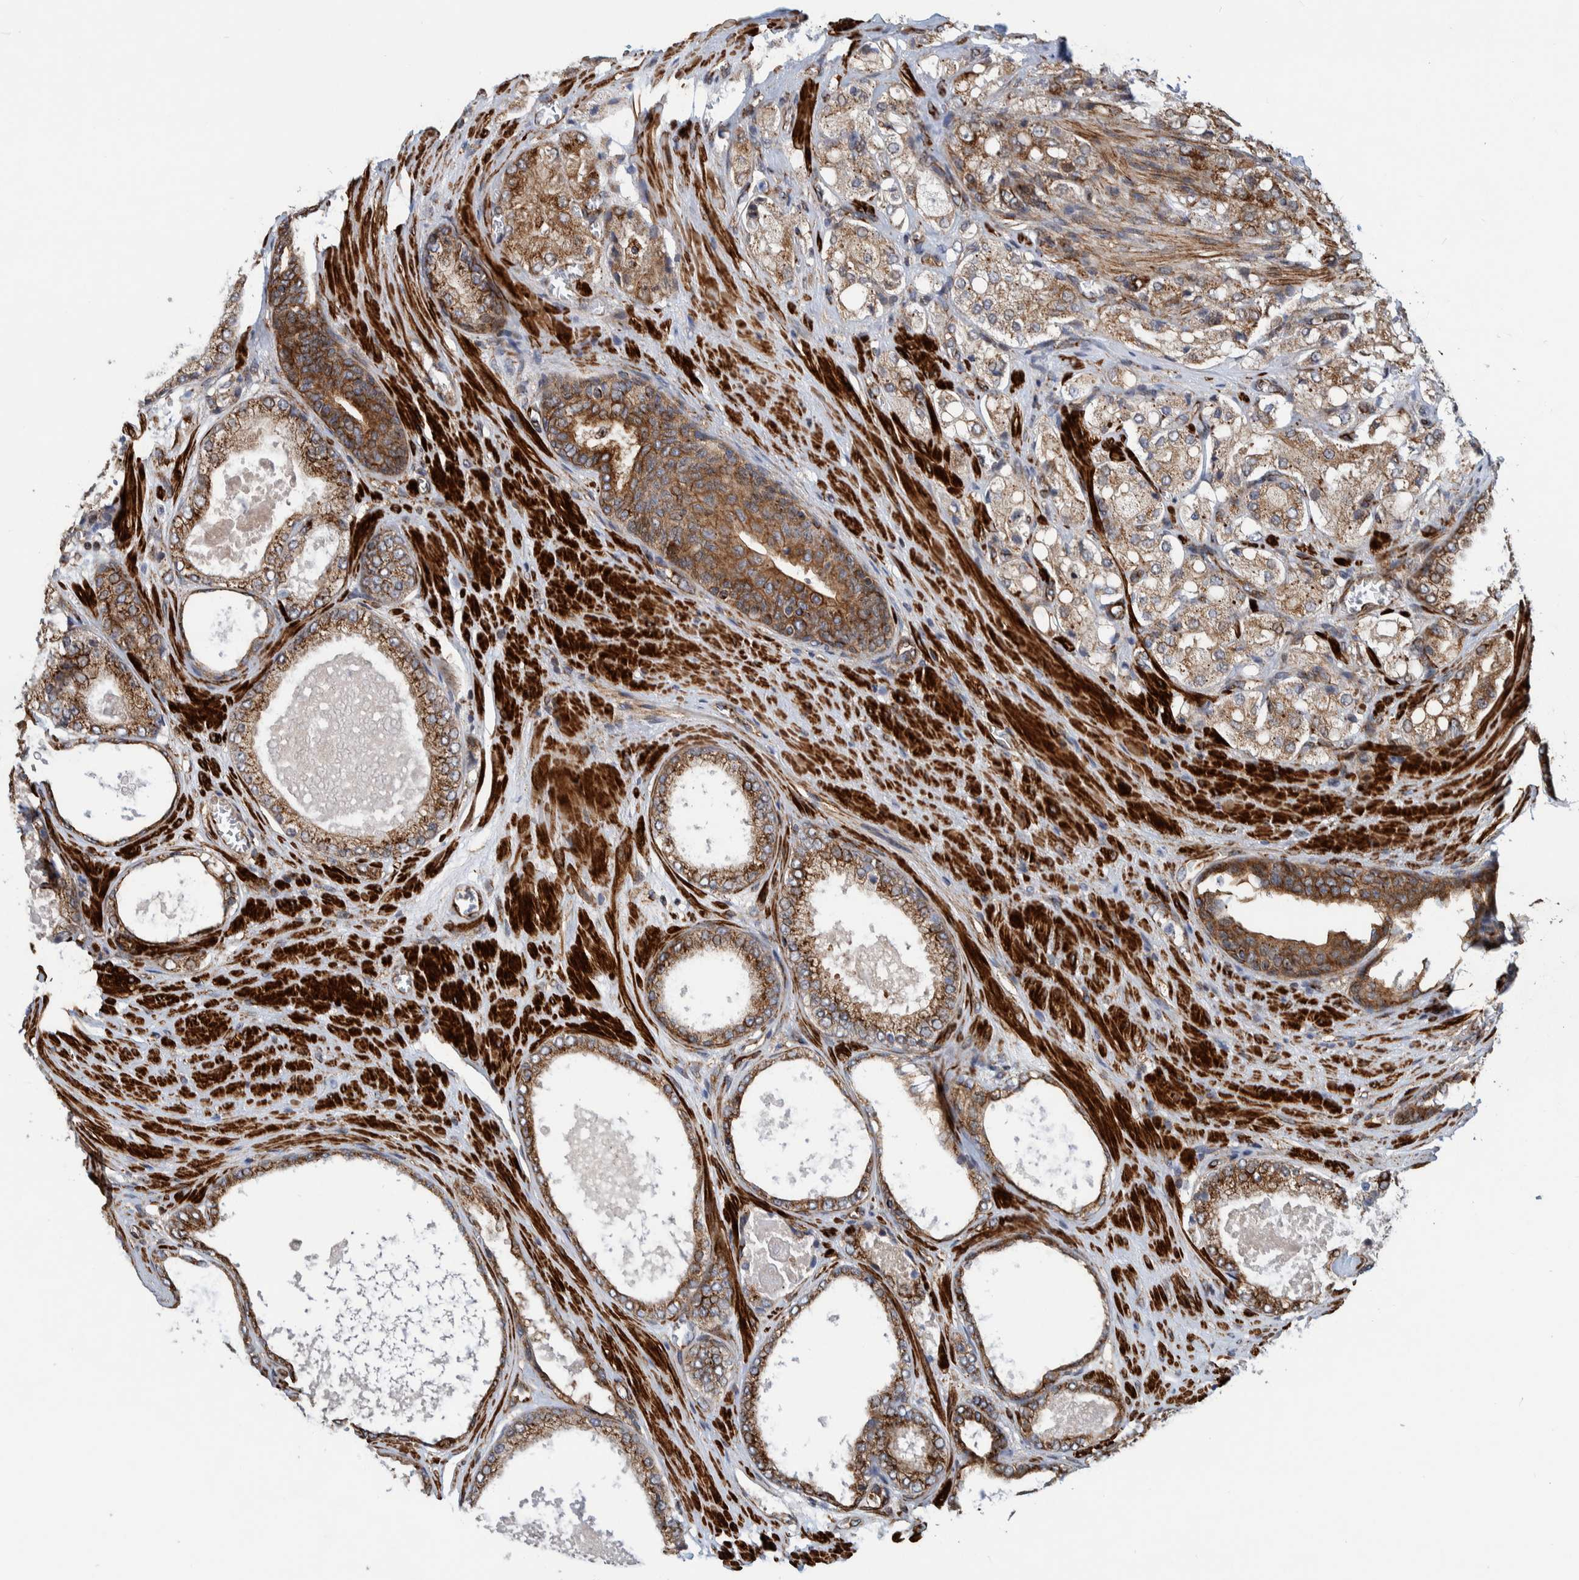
{"staining": {"intensity": "moderate", "quantity": ">75%", "location": "cytoplasmic/membranous"}, "tissue": "prostate cancer", "cell_type": "Tumor cells", "image_type": "cancer", "snomed": [{"axis": "morphology", "description": "Adenocarcinoma, High grade"}, {"axis": "topography", "description": "Prostate"}], "caption": "IHC photomicrograph of neoplastic tissue: prostate cancer stained using immunohistochemistry (IHC) reveals medium levels of moderate protein expression localized specifically in the cytoplasmic/membranous of tumor cells, appearing as a cytoplasmic/membranous brown color.", "gene": "CCDC57", "patient": {"sex": "male", "age": 65}}